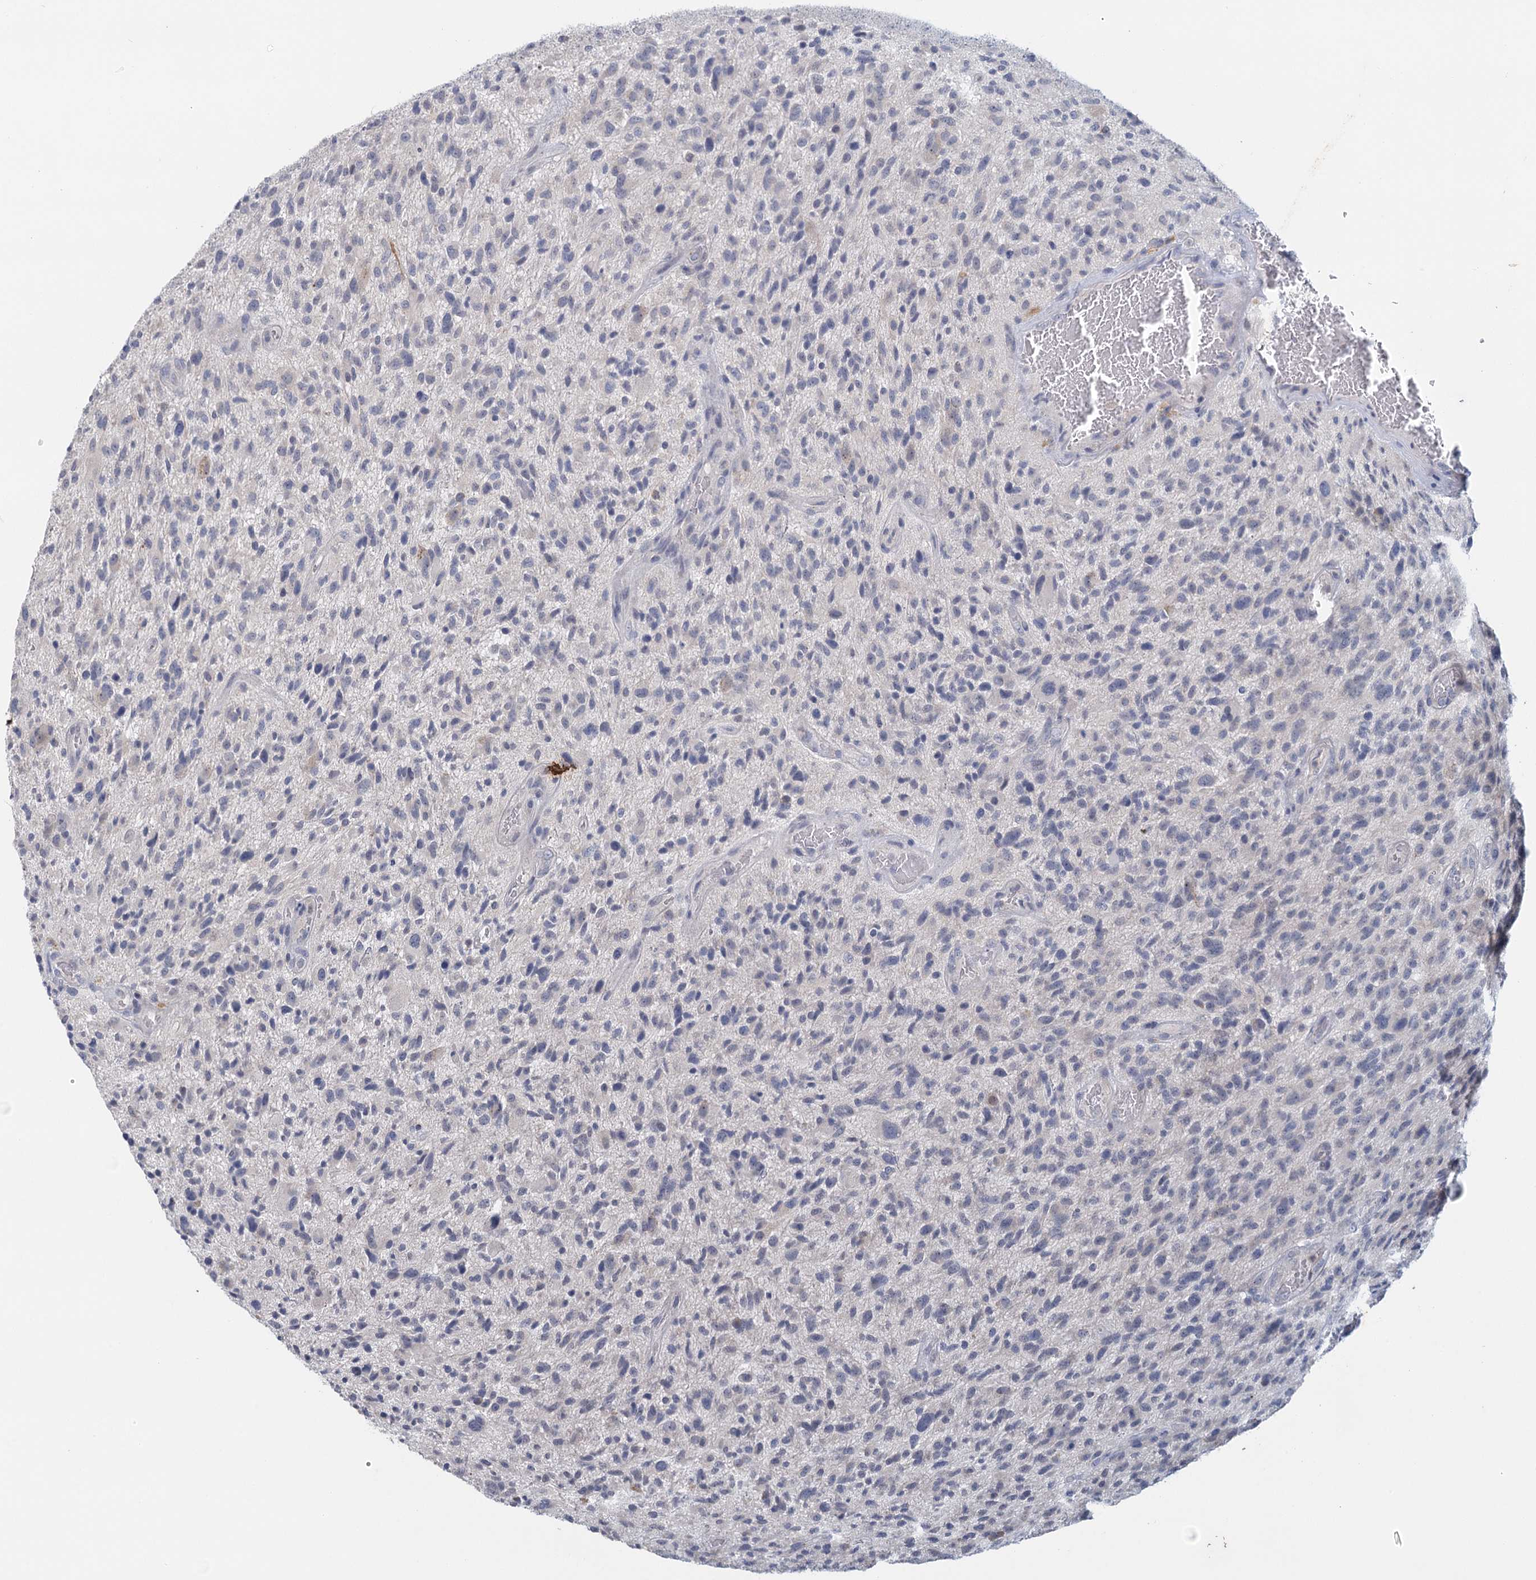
{"staining": {"intensity": "negative", "quantity": "none", "location": "none"}, "tissue": "glioma", "cell_type": "Tumor cells", "image_type": "cancer", "snomed": [{"axis": "morphology", "description": "Glioma, malignant, High grade"}, {"axis": "topography", "description": "Brain"}], "caption": "Immunohistochemistry histopathology image of neoplastic tissue: human glioma stained with DAB displays no significant protein expression in tumor cells. (DAB (3,3'-diaminobenzidine) immunohistochemistry with hematoxylin counter stain).", "gene": "MYO7B", "patient": {"sex": "male", "age": 47}}